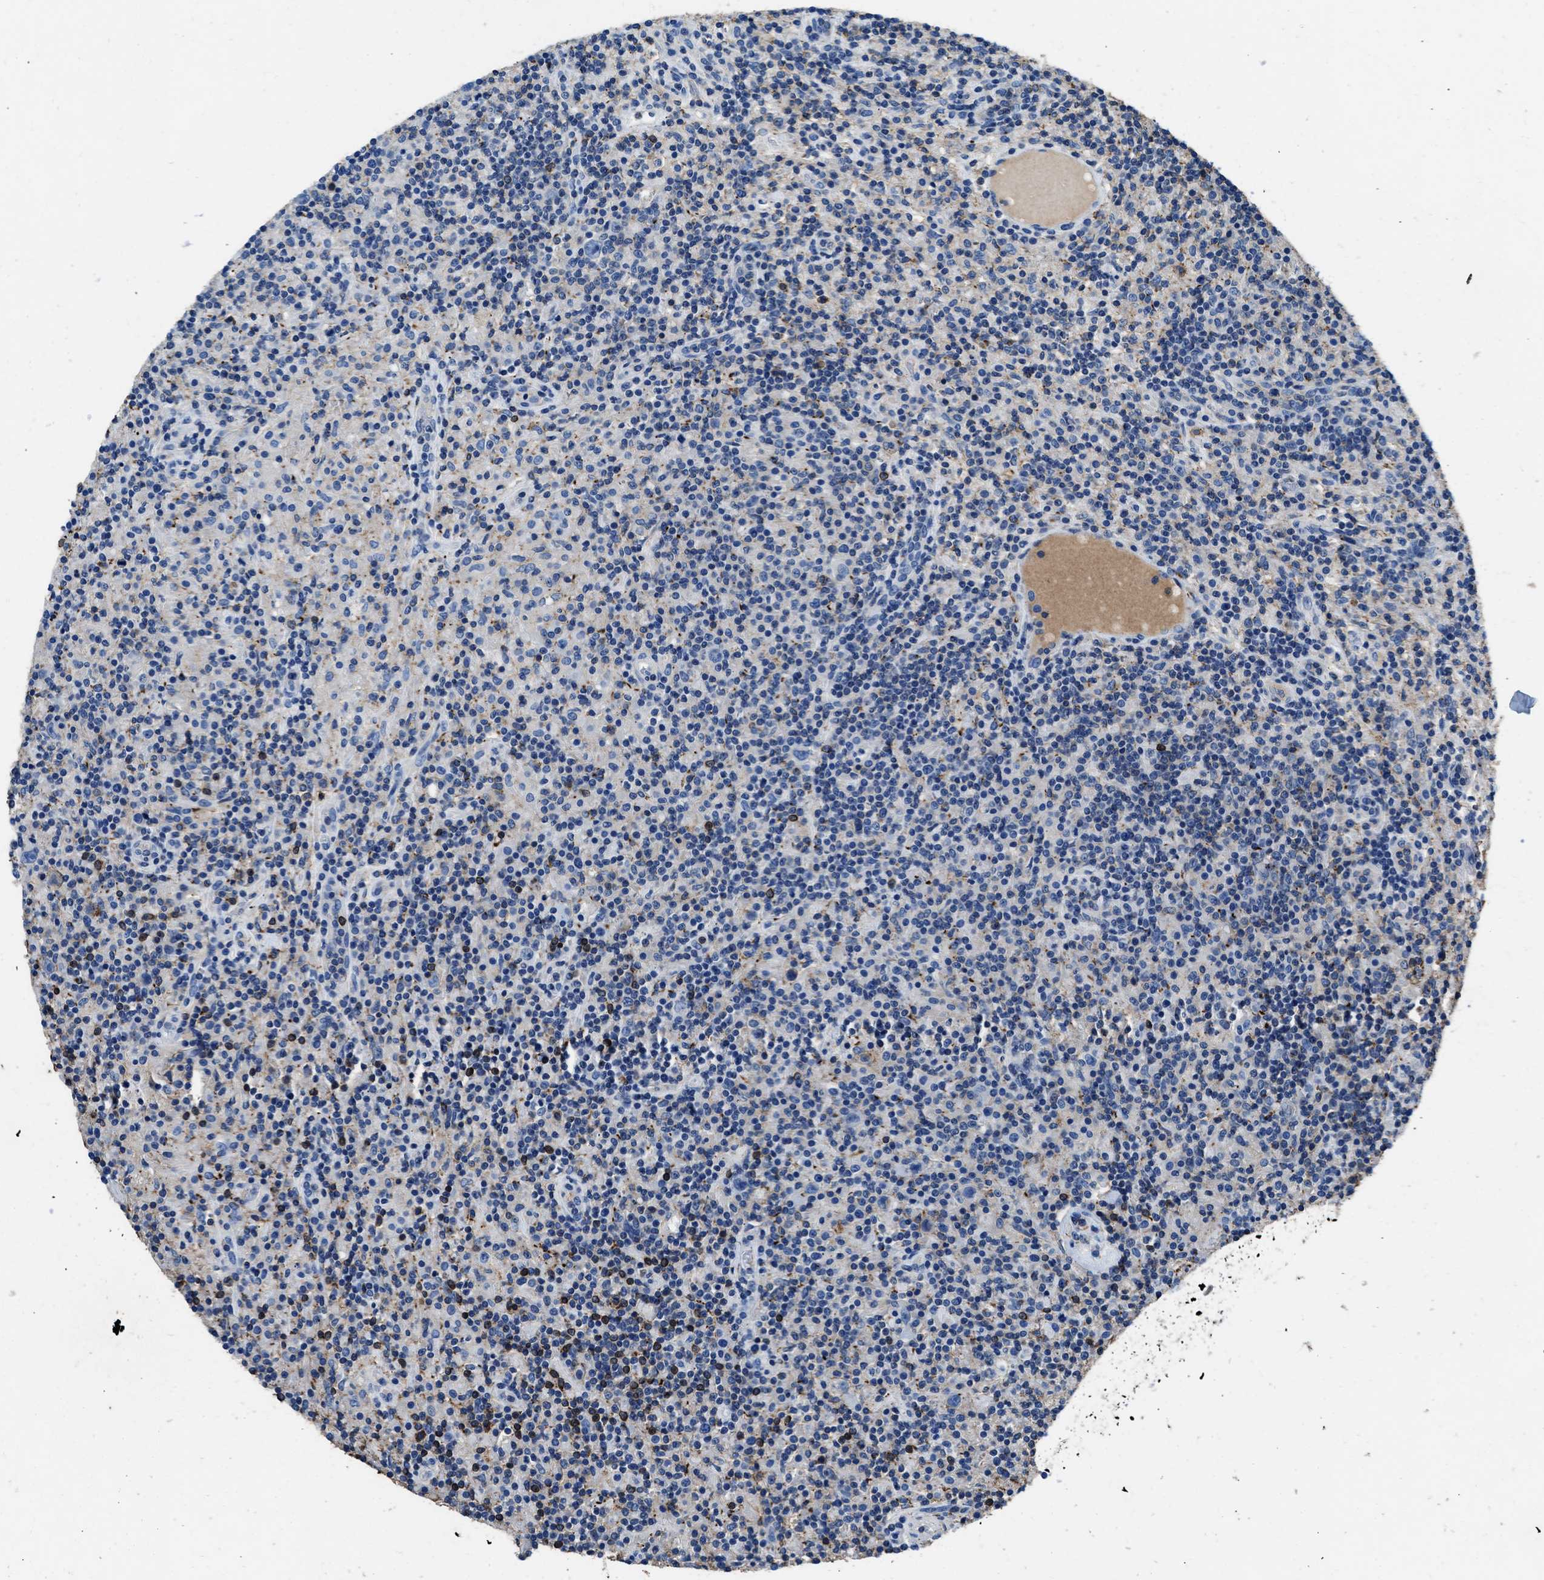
{"staining": {"intensity": "negative", "quantity": "none", "location": "none"}, "tissue": "lymphoma", "cell_type": "Tumor cells", "image_type": "cancer", "snomed": [{"axis": "morphology", "description": "Hodgkin's disease, NOS"}, {"axis": "topography", "description": "Lymph node"}], "caption": "Hodgkin's disease stained for a protein using immunohistochemistry (IHC) demonstrates no expression tumor cells.", "gene": "KCNQ4", "patient": {"sex": "male", "age": 70}}